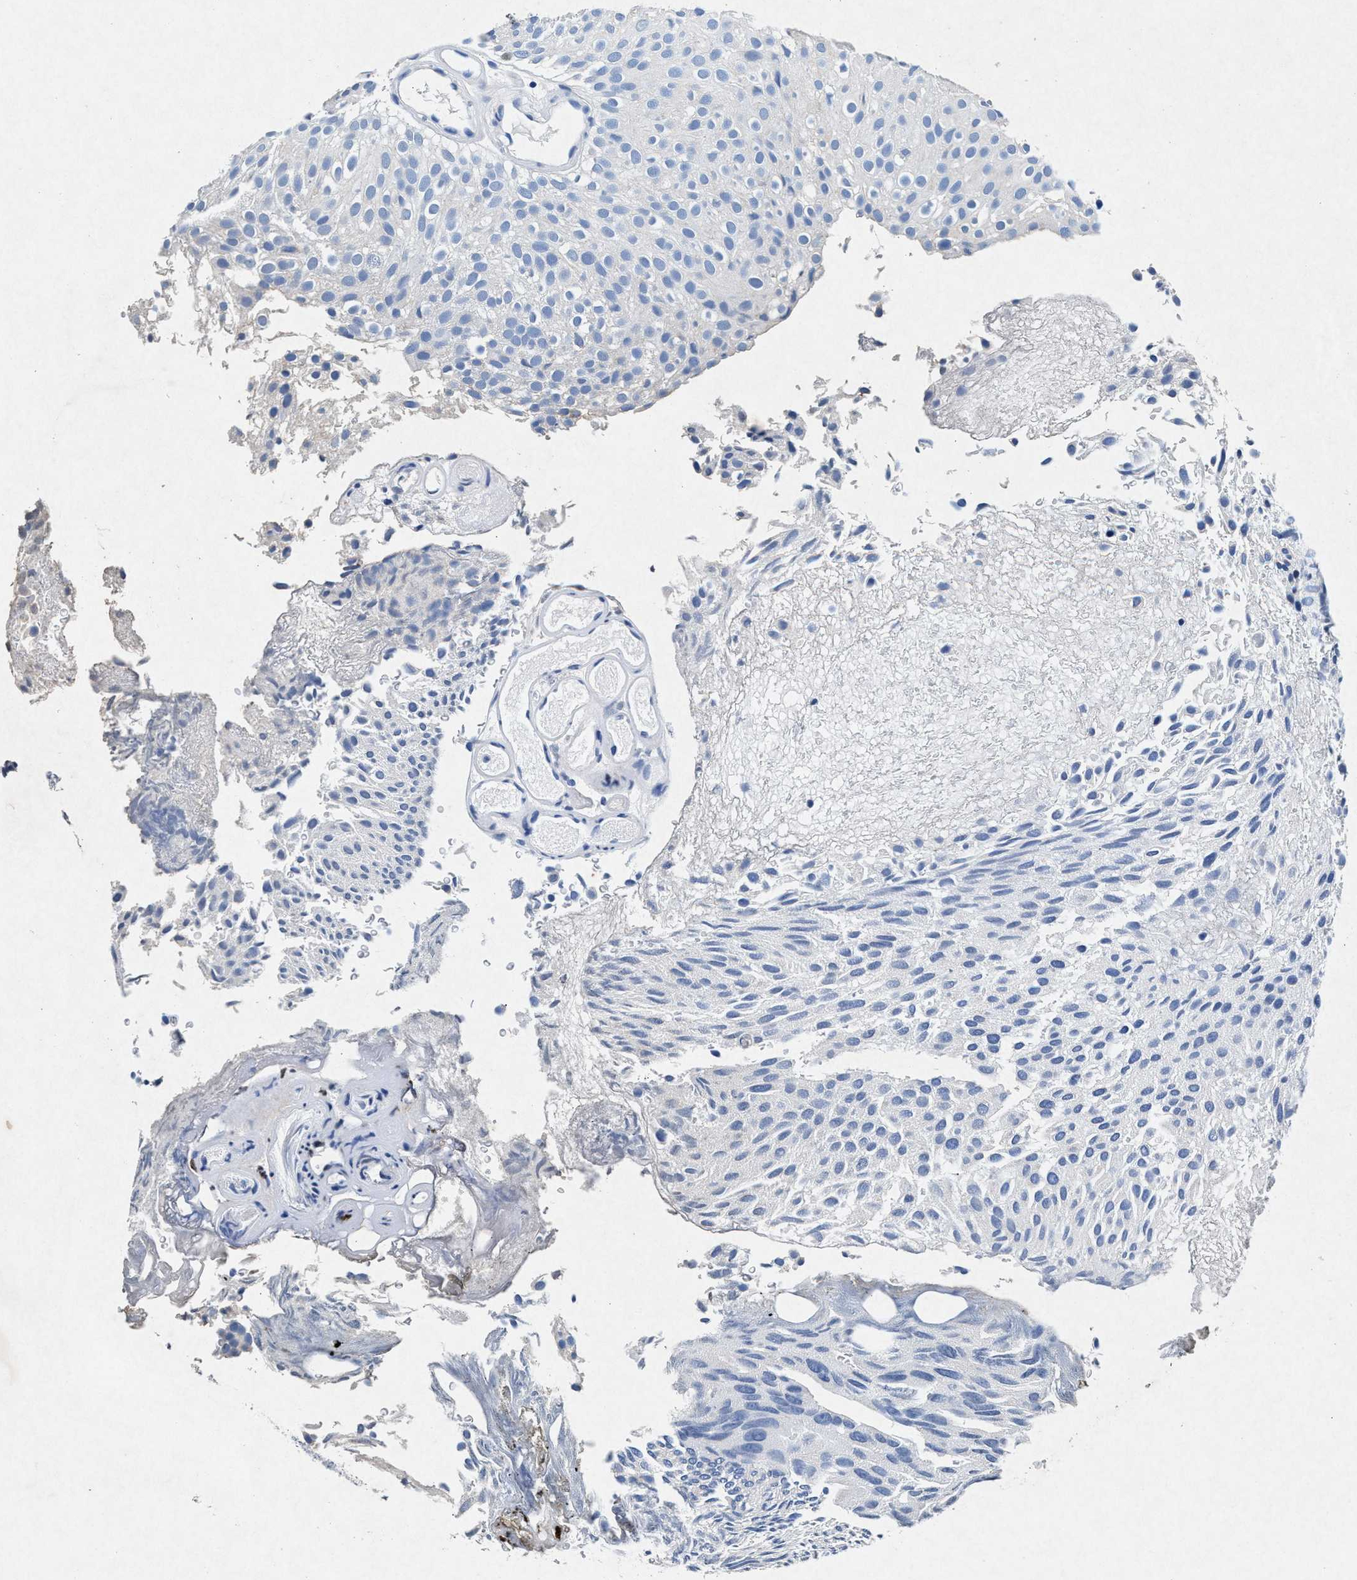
{"staining": {"intensity": "negative", "quantity": "none", "location": "none"}, "tissue": "urothelial cancer", "cell_type": "Tumor cells", "image_type": "cancer", "snomed": [{"axis": "morphology", "description": "Urothelial carcinoma, Low grade"}, {"axis": "topography", "description": "Urinary bladder"}], "caption": "Human urothelial cancer stained for a protein using immunohistochemistry displays no positivity in tumor cells.", "gene": "MAP6", "patient": {"sex": "male", "age": 78}}